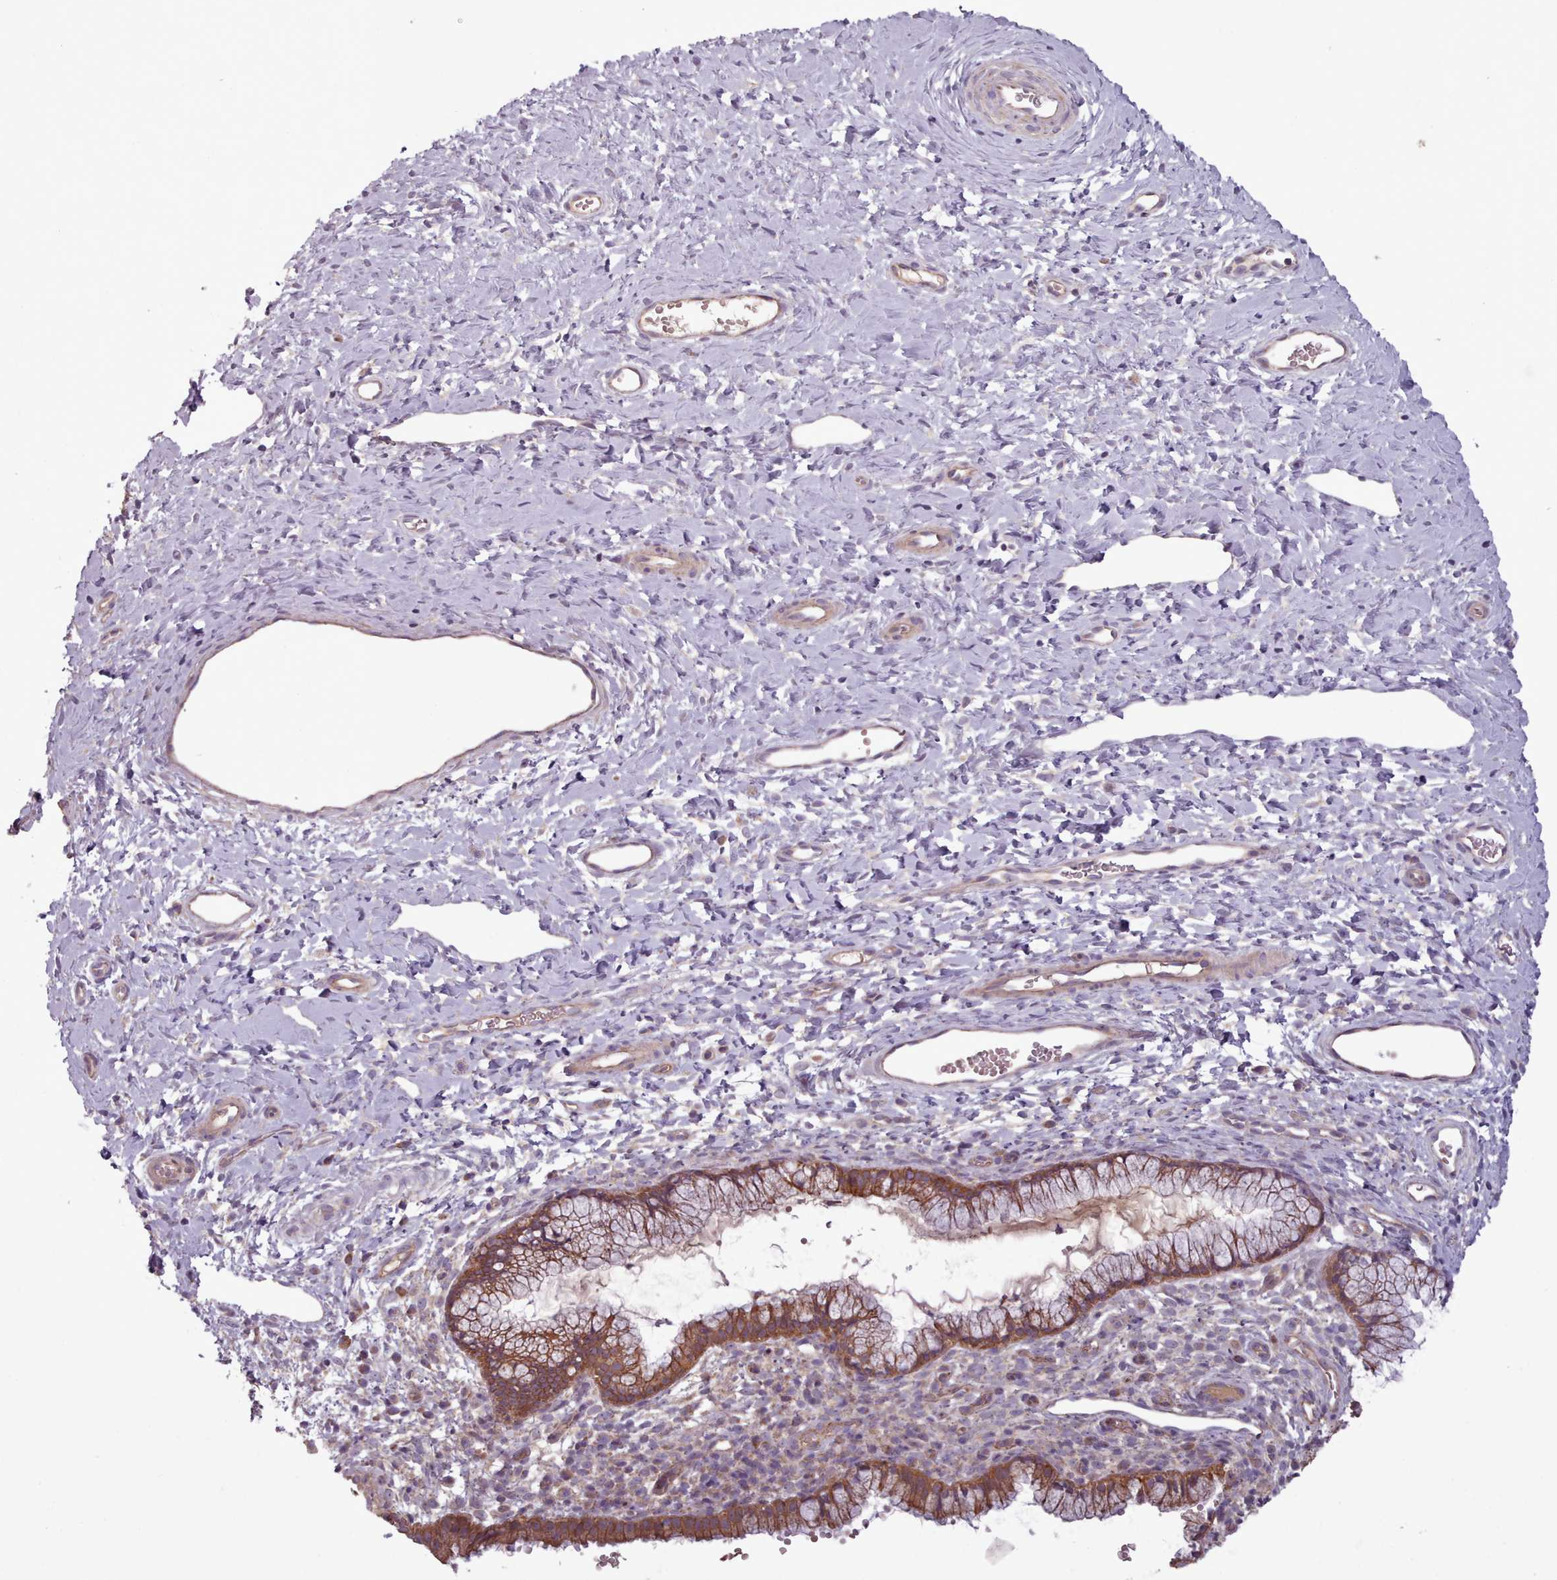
{"staining": {"intensity": "strong", "quantity": ">75%", "location": "cytoplasmic/membranous"}, "tissue": "cervix", "cell_type": "Glandular cells", "image_type": "normal", "snomed": [{"axis": "morphology", "description": "Normal tissue, NOS"}, {"axis": "topography", "description": "Cervix"}], "caption": "The photomicrograph displays immunohistochemical staining of unremarkable cervix. There is strong cytoplasmic/membranous positivity is identified in about >75% of glandular cells. (DAB IHC, brown staining for protein, blue staining for nuclei).", "gene": "NT5DC2", "patient": {"sex": "female", "age": 36}}